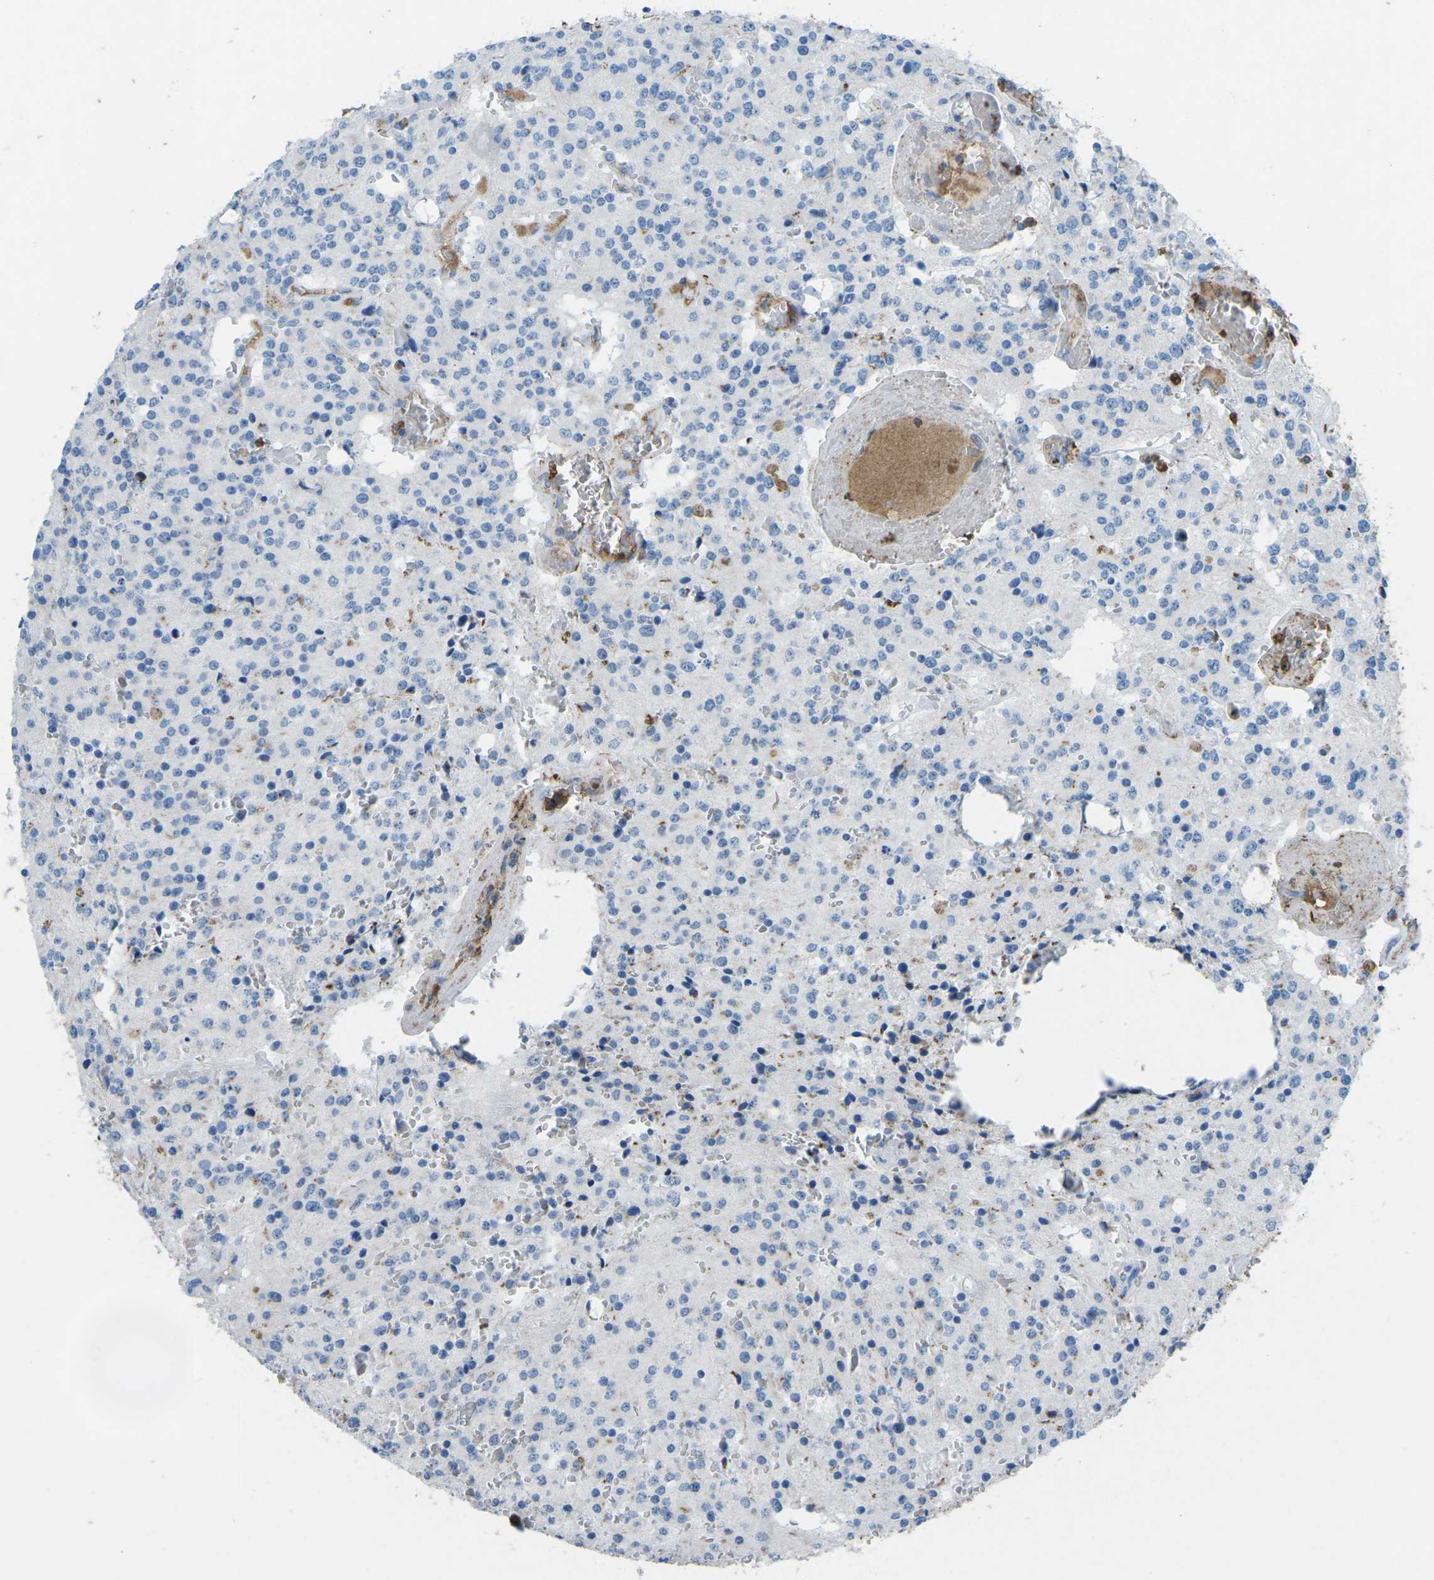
{"staining": {"intensity": "negative", "quantity": "none", "location": "none"}, "tissue": "glioma", "cell_type": "Tumor cells", "image_type": "cancer", "snomed": [{"axis": "morphology", "description": "Glioma, malignant, Low grade"}, {"axis": "topography", "description": "Brain"}], "caption": "The micrograph displays no staining of tumor cells in glioma. The staining was performed using DAB (3,3'-diaminobenzidine) to visualize the protein expression in brown, while the nuclei were stained in blue with hematoxylin (Magnification: 20x).", "gene": "CTAGE1", "patient": {"sex": "male", "age": 58}}